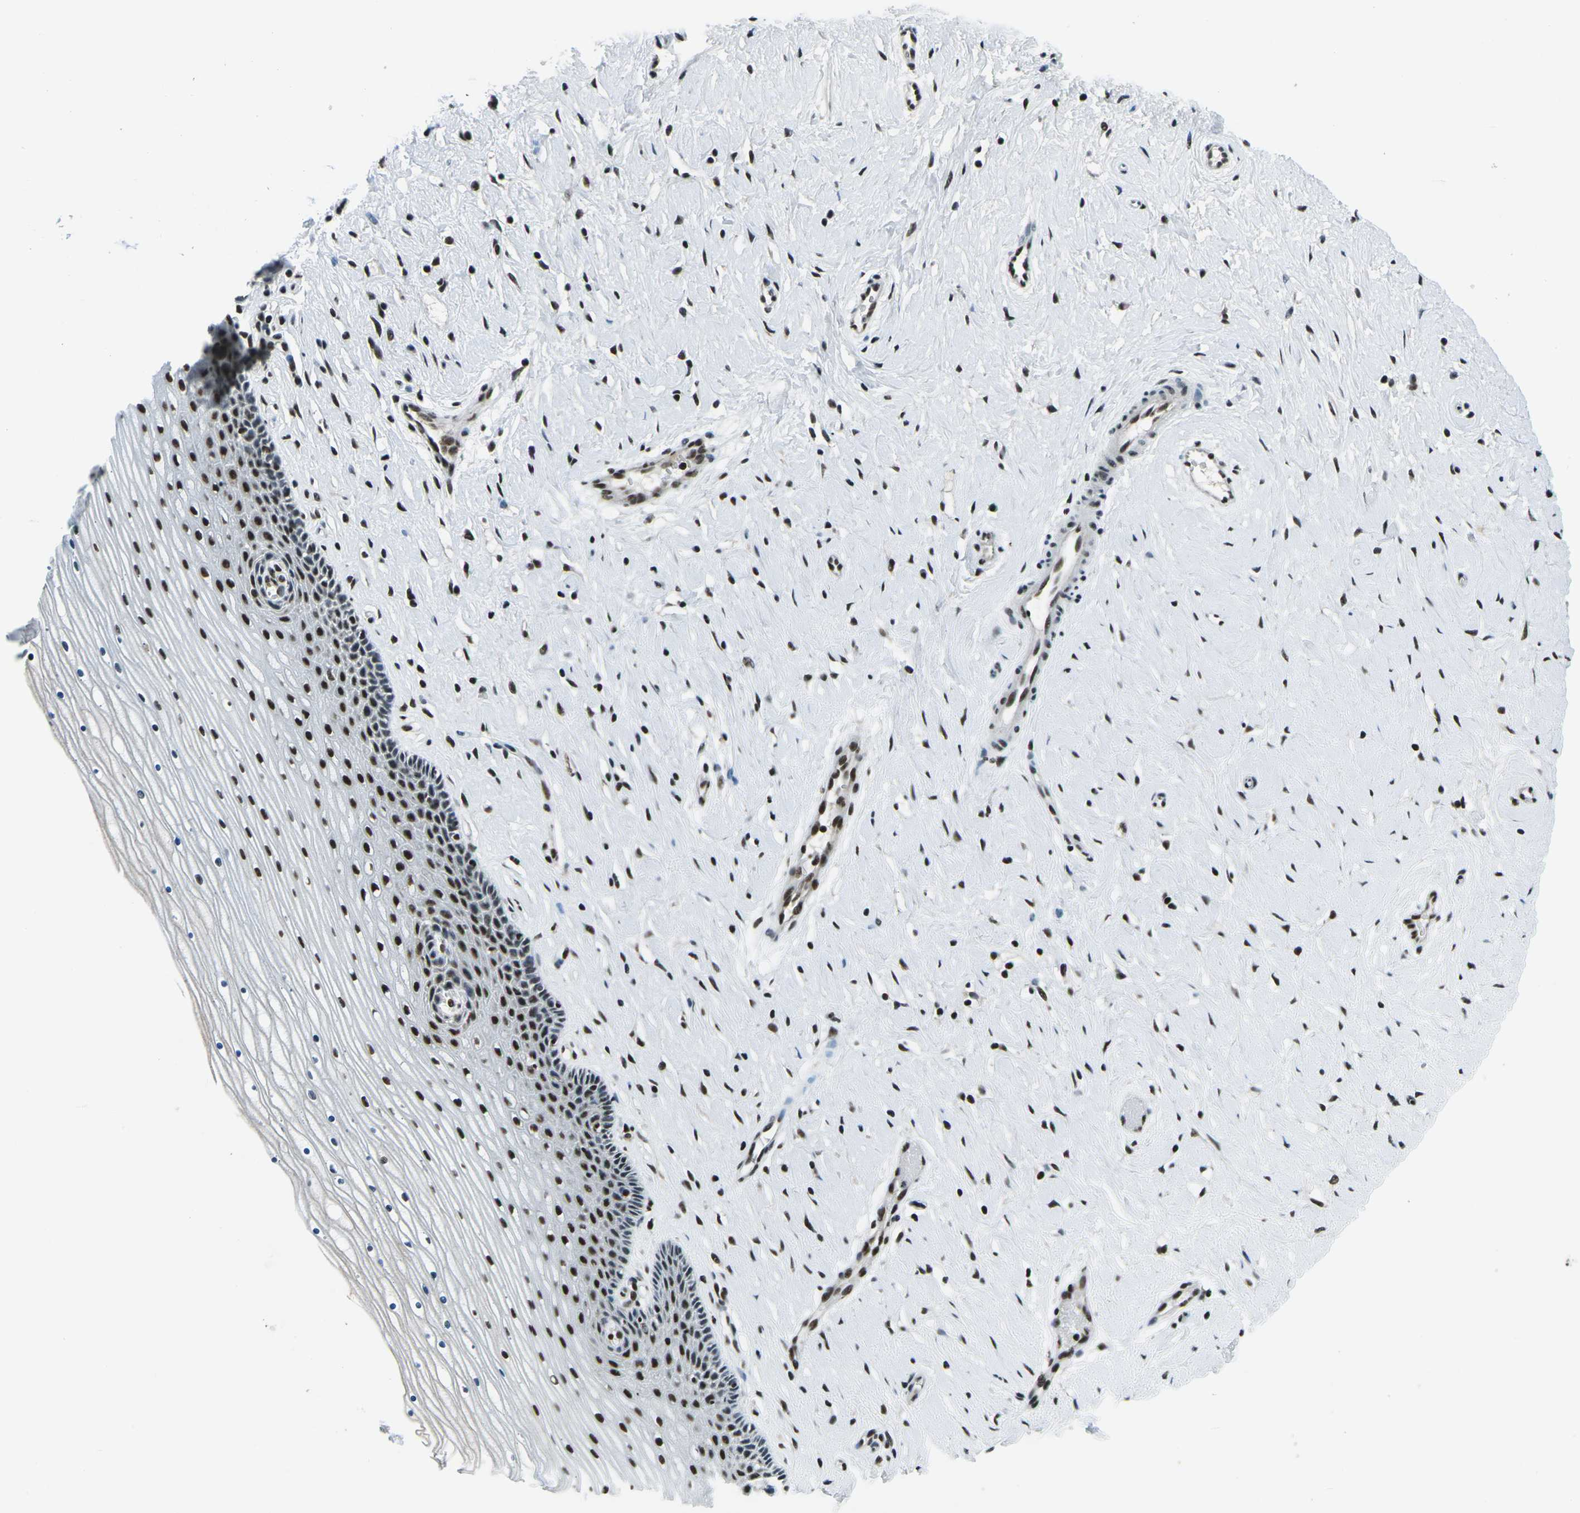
{"staining": {"intensity": "strong", "quantity": ">75%", "location": "nuclear"}, "tissue": "cervix", "cell_type": "Glandular cells", "image_type": "normal", "snomed": [{"axis": "morphology", "description": "Normal tissue, NOS"}, {"axis": "topography", "description": "Cervix"}], "caption": "Unremarkable cervix displays strong nuclear positivity in about >75% of glandular cells The staining was performed using DAB to visualize the protein expression in brown, while the nuclei were stained in blue with hematoxylin (Magnification: 20x)..", "gene": "RBL2", "patient": {"sex": "female", "age": 39}}